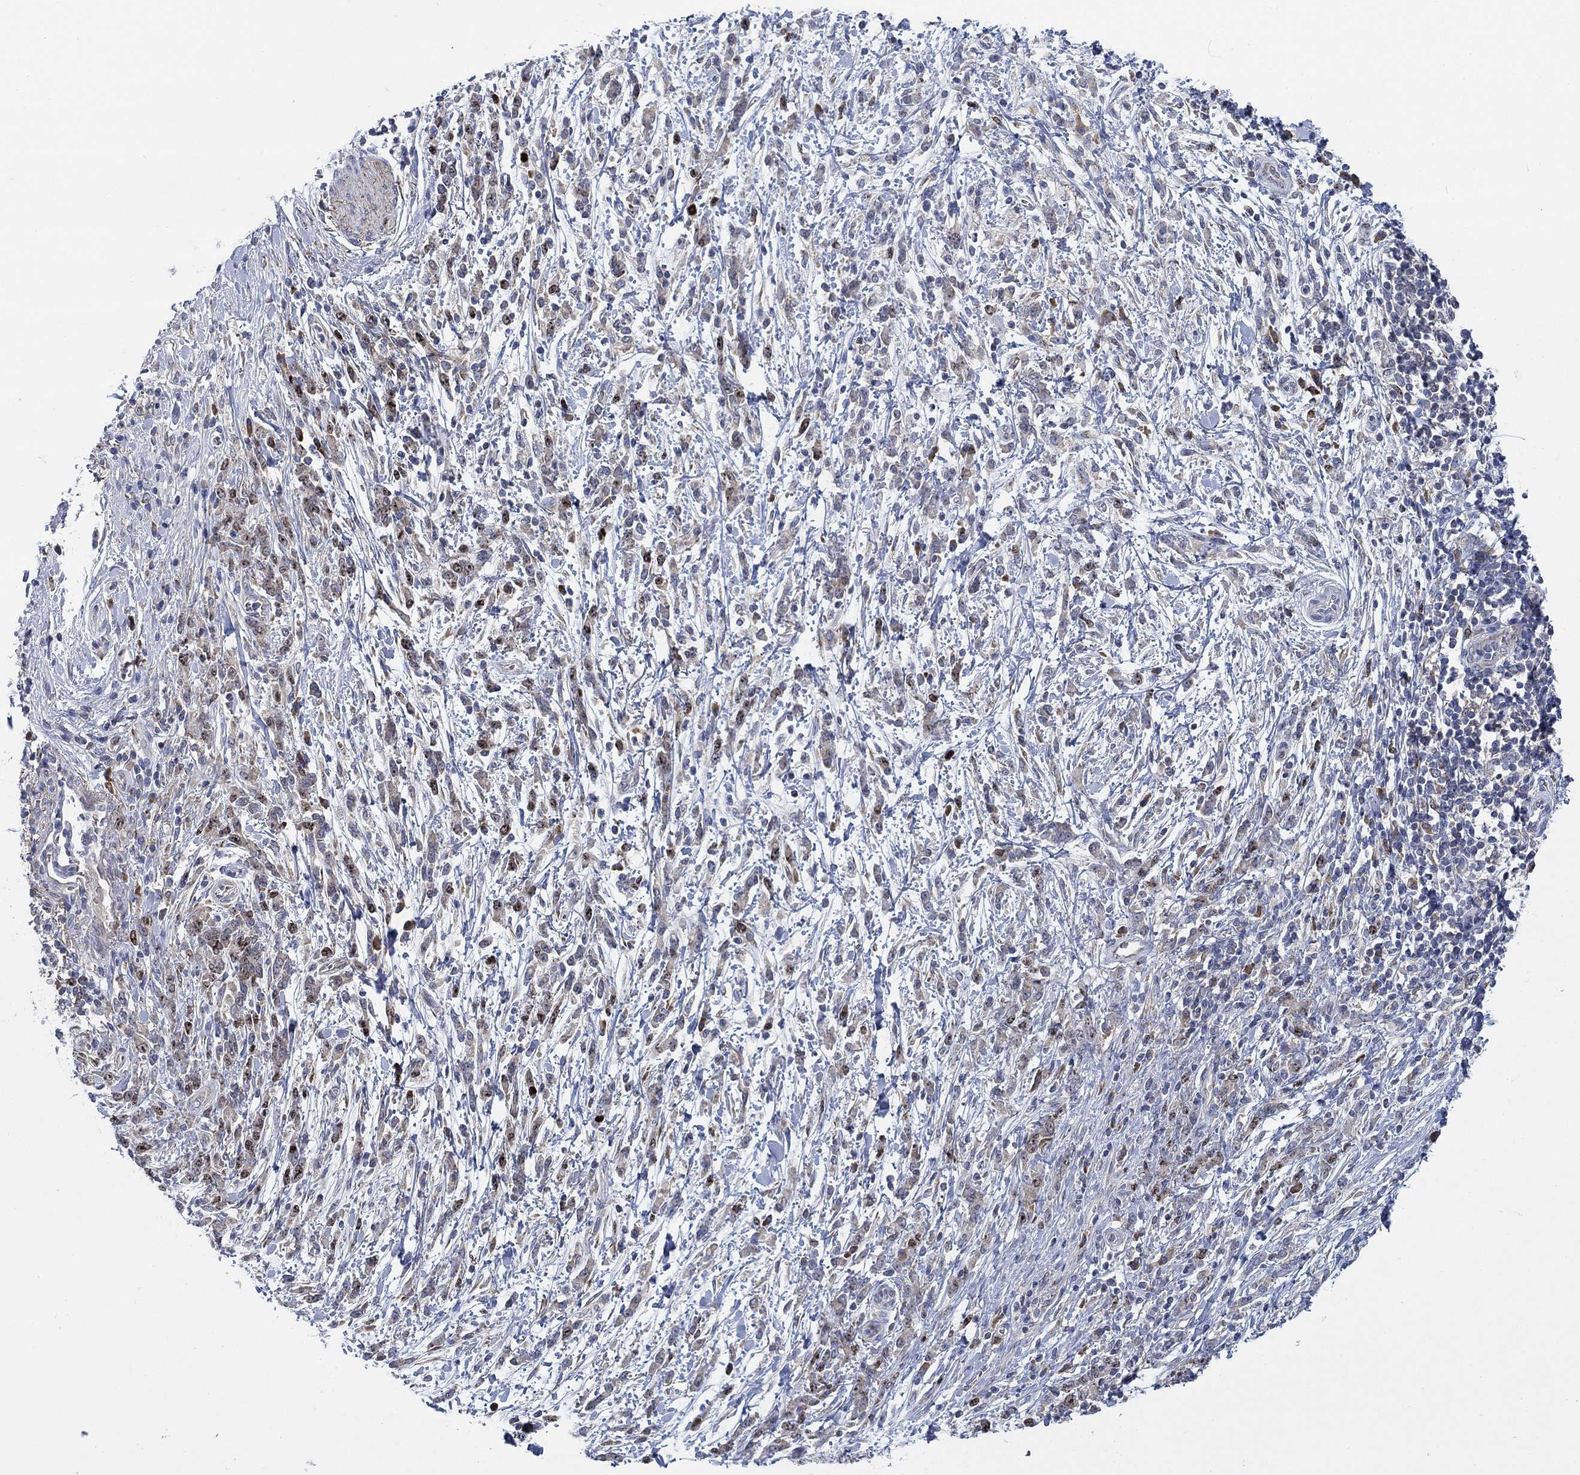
{"staining": {"intensity": "negative", "quantity": "none", "location": "none"}, "tissue": "stomach cancer", "cell_type": "Tumor cells", "image_type": "cancer", "snomed": [{"axis": "morphology", "description": "Adenocarcinoma, NOS"}, {"axis": "topography", "description": "Stomach"}], "caption": "Stomach cancer was stained to show a protein in brown. There is no significant expression in tumor cells.", "gene": "MMP24", "patient": {"sex": "female", "age": 57}}